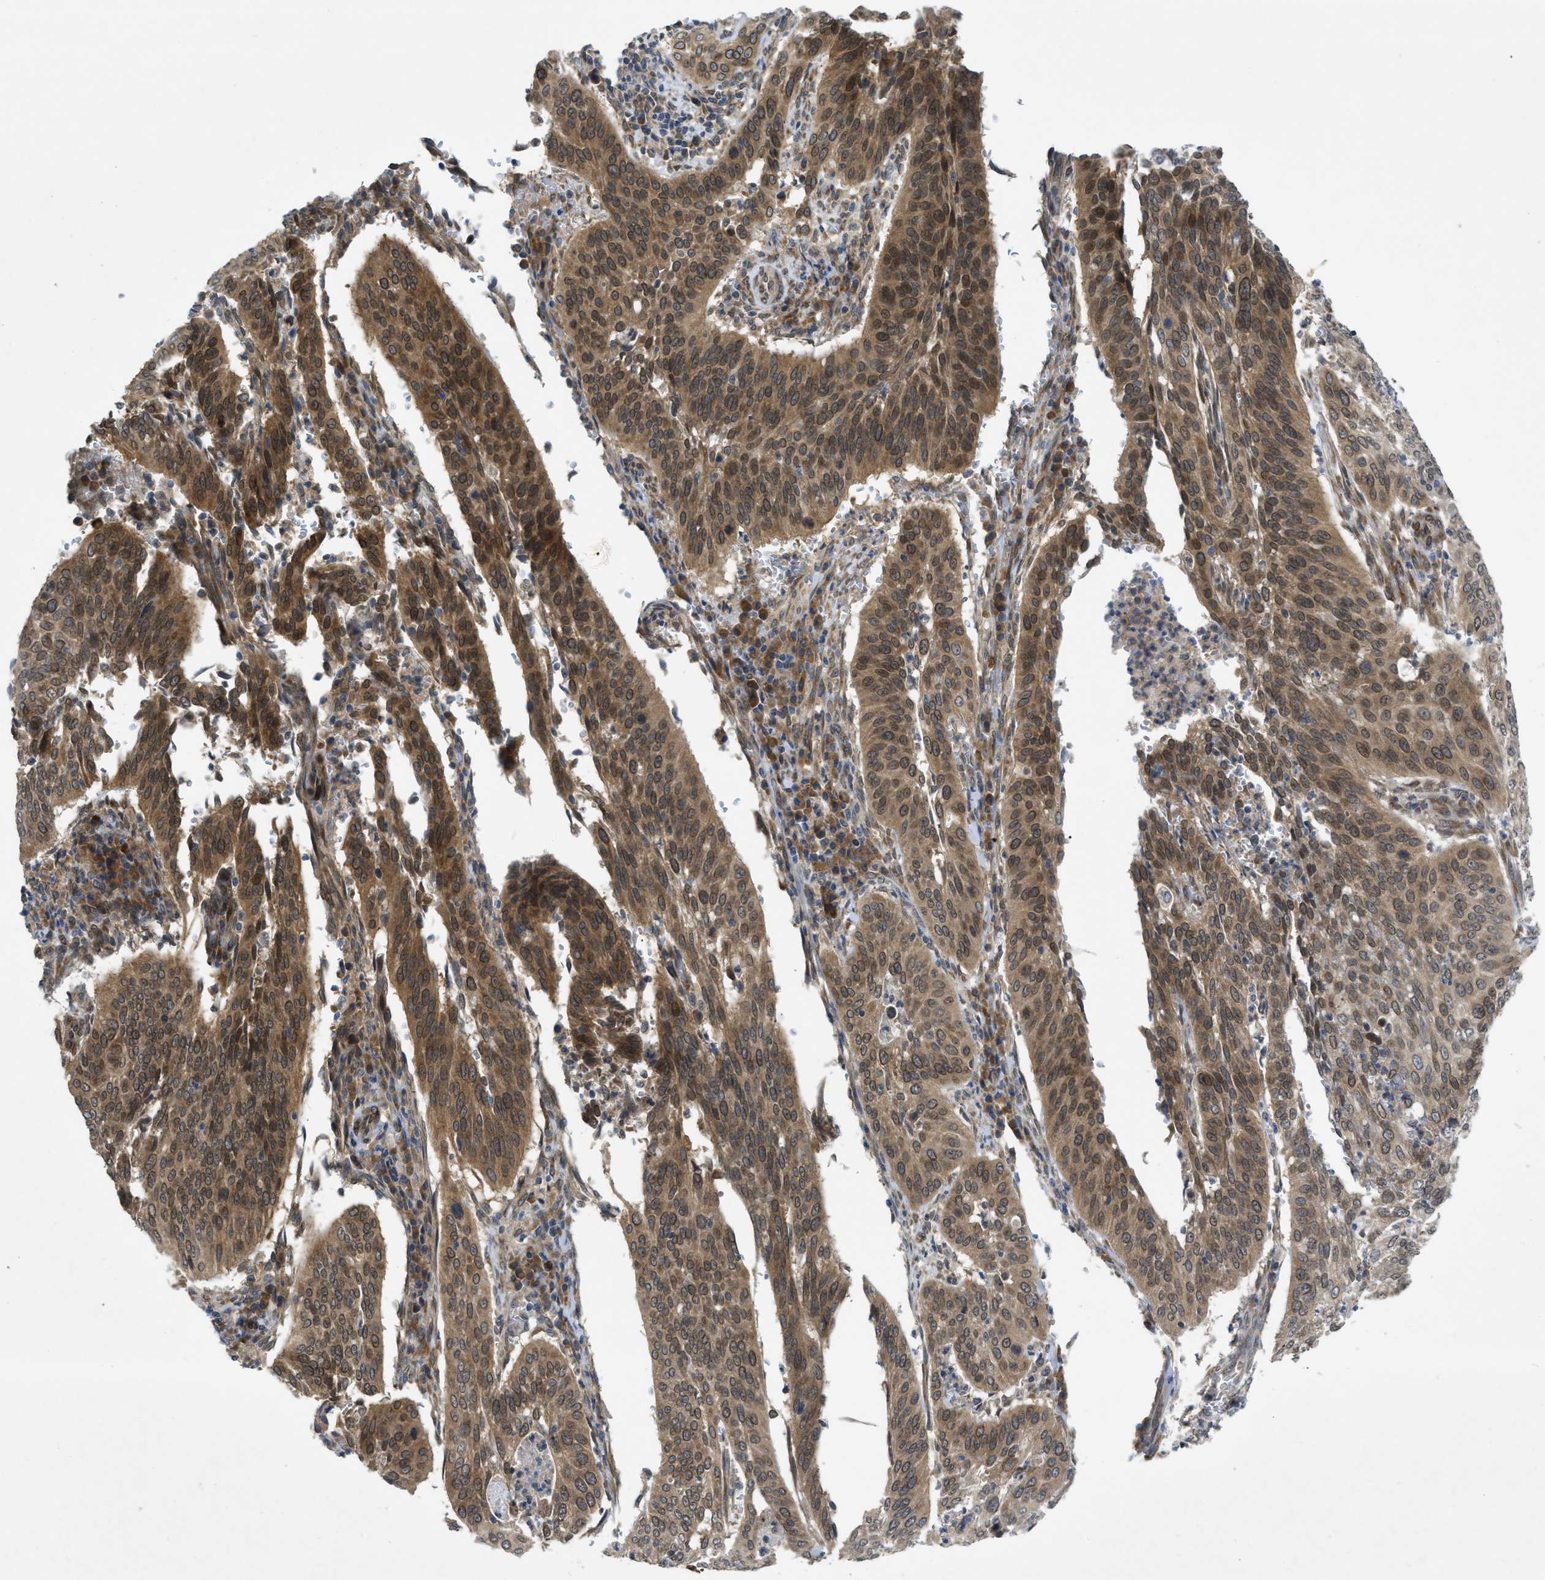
{"staining": {"intensity": "moderate", "quantity": ">75%", "location": "cytoplasmic/membranous,nuclear"}, "tissue": "cervical cancer", "cell_type": "Tumor cells", "image_type": "cancer", "snomed": [{"axis": "morphology", "description": "Normal tissue, NOS"}, {"axis": "morphology", "description": "Squamous cell carcinoma, NOS"}, {"axis": "topography", "description": "Cervix"}], "caption": "Immunohistochemistry (IHC) micrograph of neoplastic tissue: human cervical squamous cell carcinoma stained using immunohistochemistry reveals medium levels of moderate protein expression localized specifically in the cytoplasmic/membranous and nuclear of tumor cells, appearing as a cytoplasmic/membranous and nuclear brown color.", "gene": "EIF2AK3", "patient": {"sex": "female", "age": 39}}